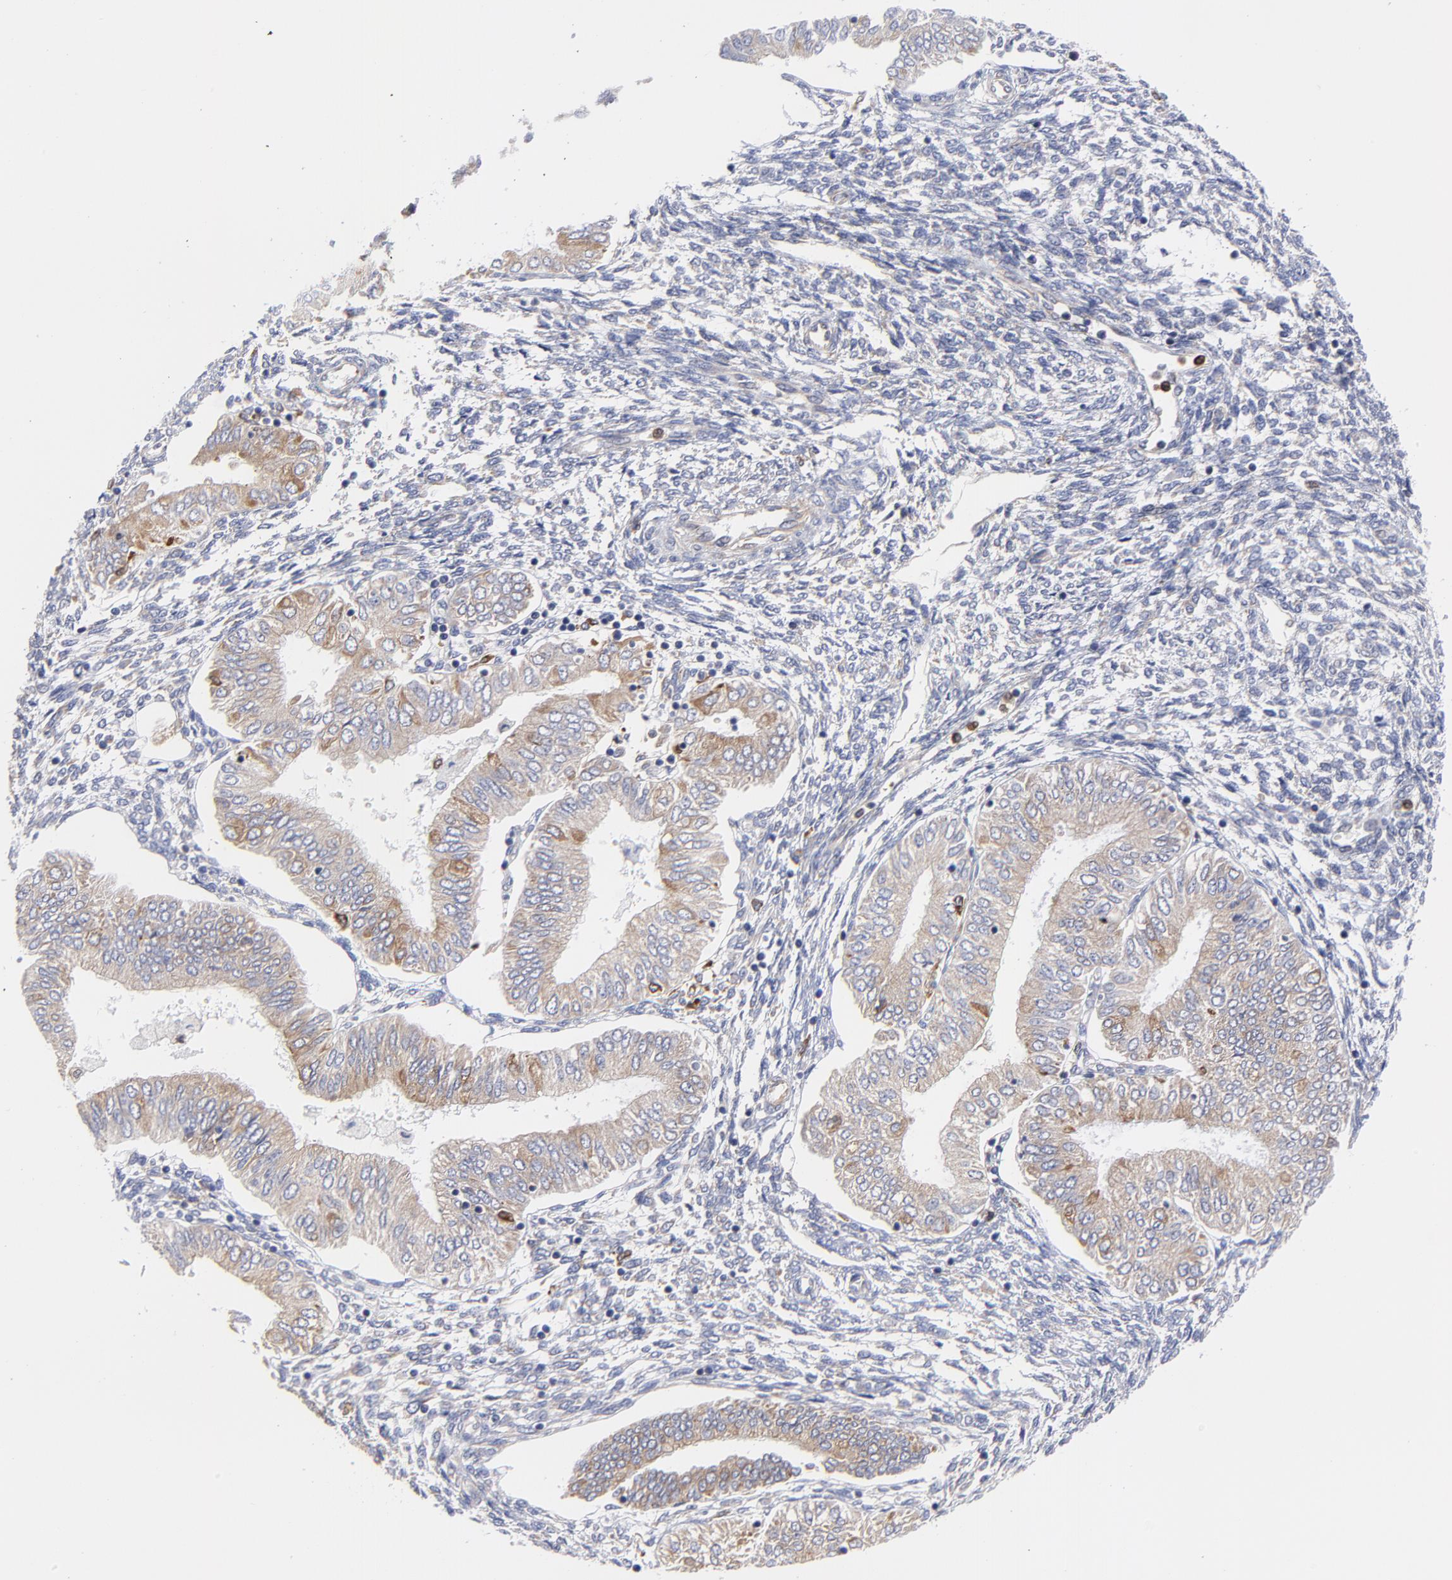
{"staining": {"intensity": "moderate", "quantity": ">75%", "location": "cytoplasmic/membranous"}, "tissue": "endometrial cancer", "cell_type": "Tumor cells", "image_type": "cancer", "snomed": [{"axis": "morphology", "description": "Adenocarcinoma, NOS"}, {"axis": "topography", "description": "Endometrium"}], "caption": "There is medium levels of moderate cytoplasmic/membranous positivity in tumor cells of endometrial adenocarcinoma, as demonstrated by immunohistochemical staining (brown color).", "gene": "MOSPD2", "patient": {"sex": "female", "age": 51}}